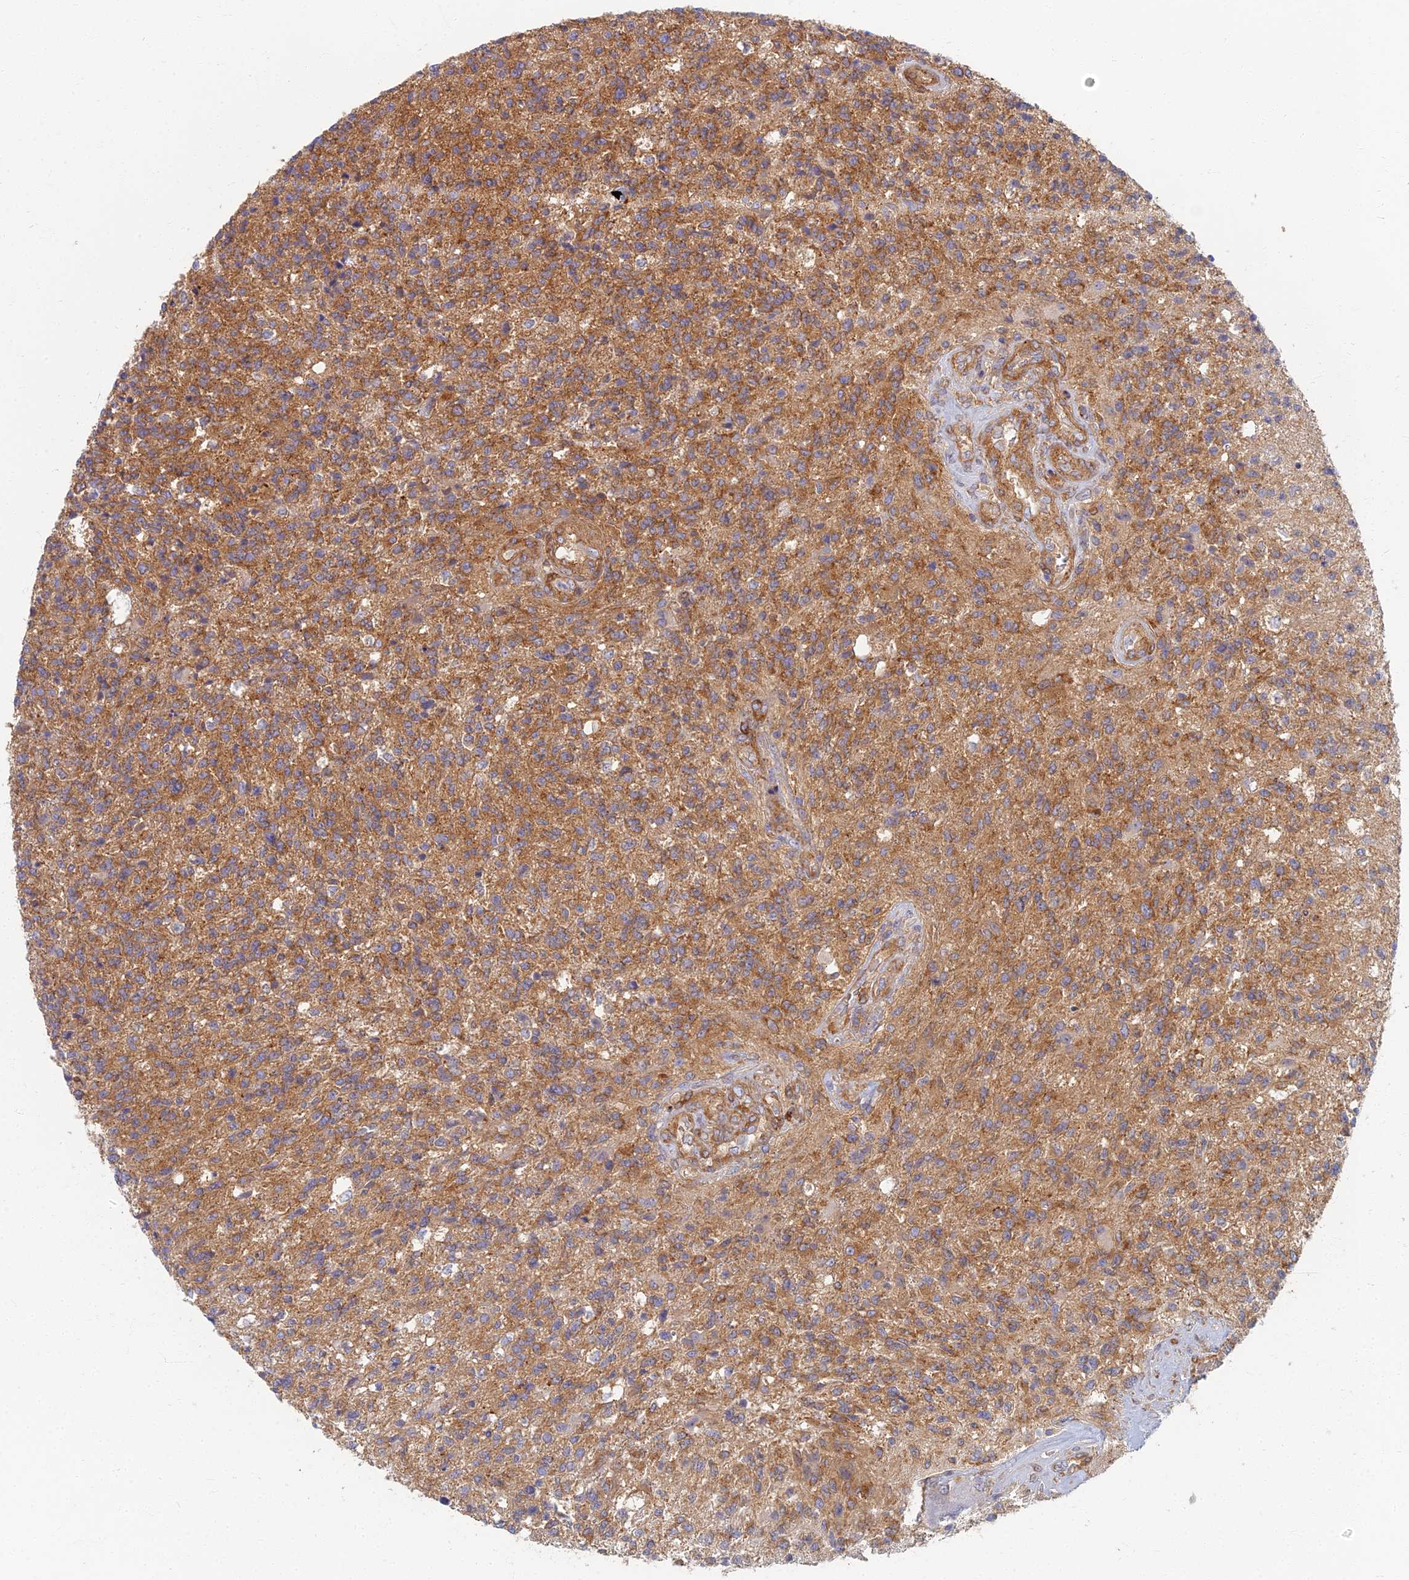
{"staining": {"intensity": "moderate", "quantity": ">75%", "location": "cytoplasmic/membranous"}, "tissue": "glioma", "cell_type": "Tumor cells", "image_type": "cancer", "snomed": [{"axis": "morphology", "description": "Glioma, malignant, High grade"}, {"axis": "topography", "description": "Brain"}], "caption": "Glioma tissue demonstrates moderate cytoplasmic/membranous staining in approximately >75% of tumor cells", "gene": "RBSN", "patient": {"sex": "male", "age": 56}}